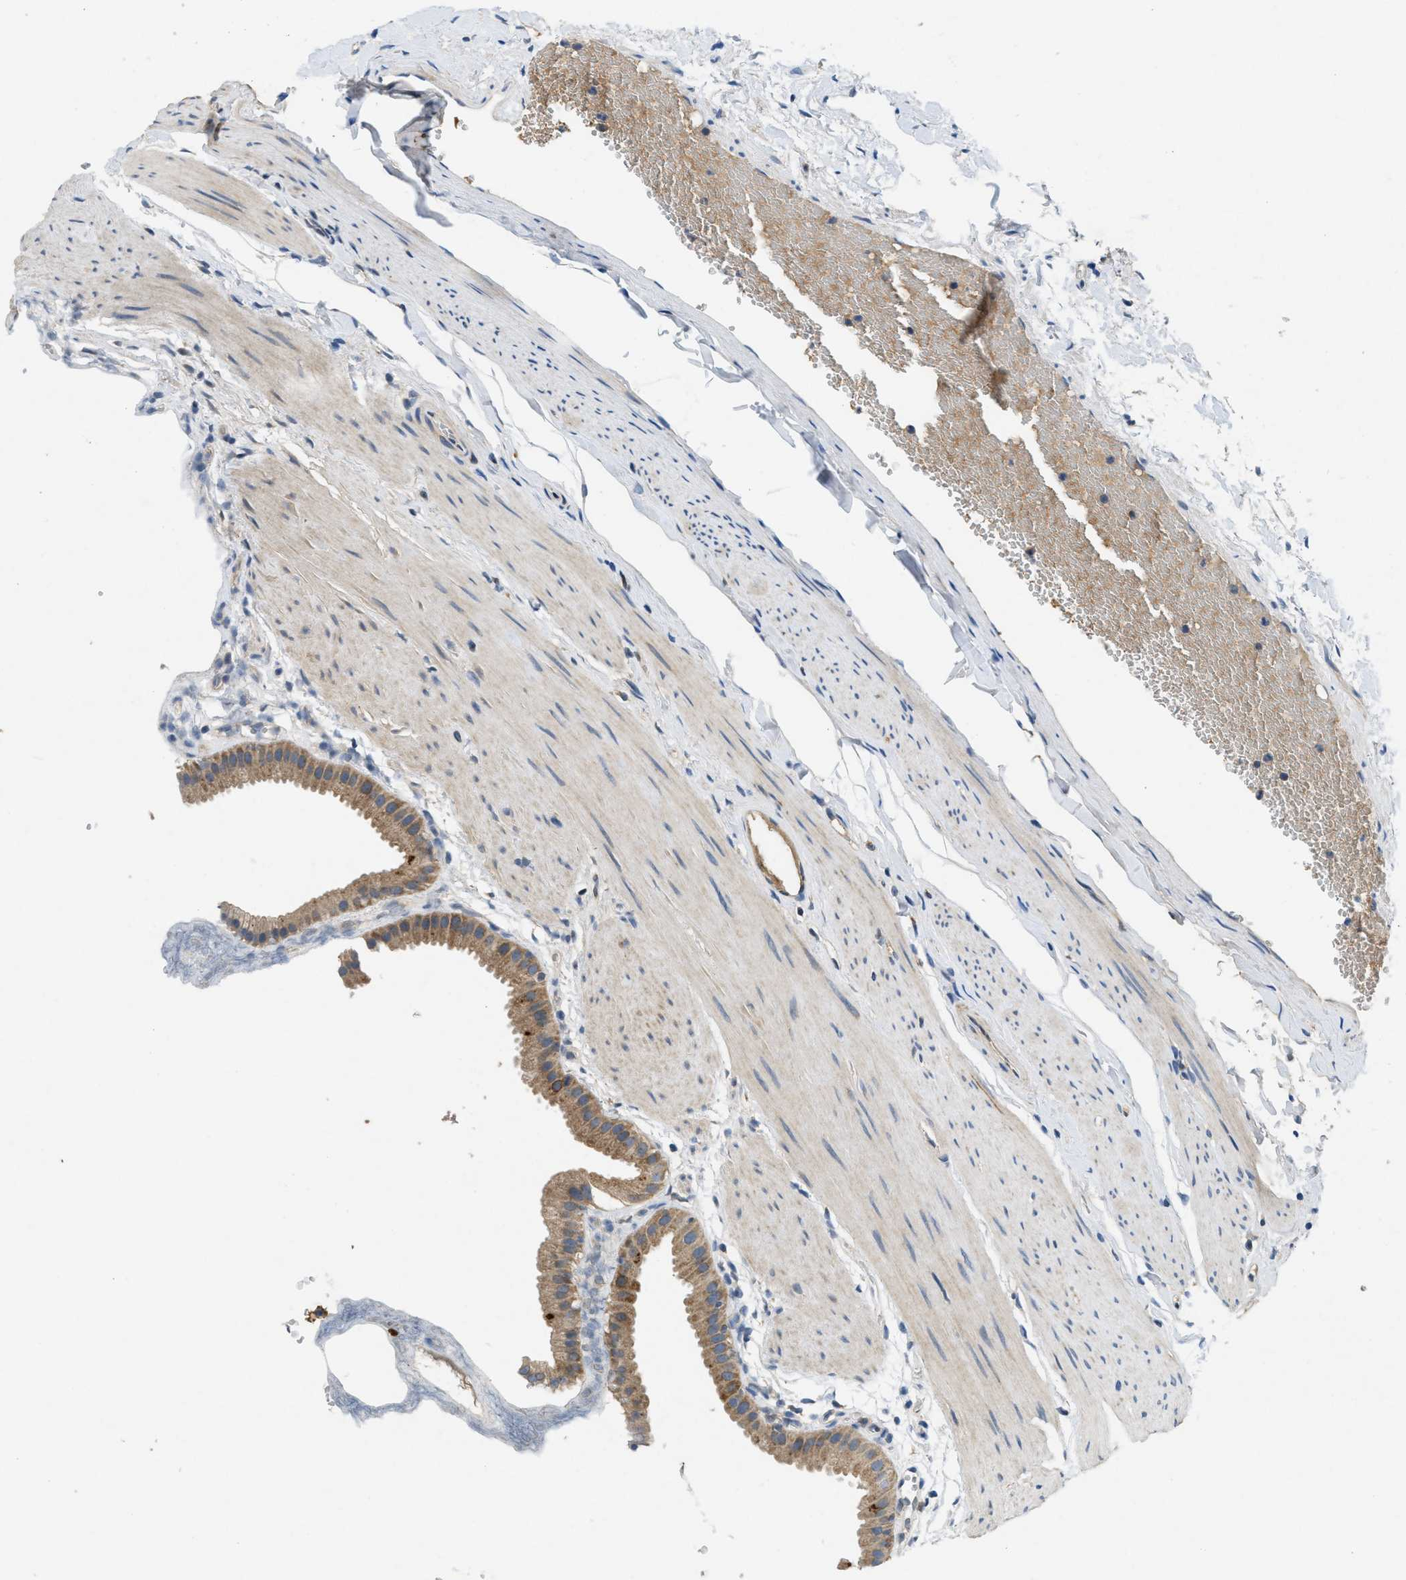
{"staining": {"intensity": "moderate", "quantity": ">75%", "location": "cytoplasmic/membranous"}, "tissue": "gallbladder", "cell_type": "Glandular cells", "image_type": "normal", "snomed": [{"axis": "morphology", "description": "Normal tissue, NOS"}, {"axis": "topography", "description": "Gallbladder"}], "caption": "IHC histopathology image of normal gallbladder: gallbladder stained using IHC displays medium levels of moderate protein expression localized specifically in the cytoplasmic/membranous of glandular cells, appearing as a cytoplasmic/membranous brown color.", "gene": "PNKD", "patient": {"sex": "female", "age": 64}}